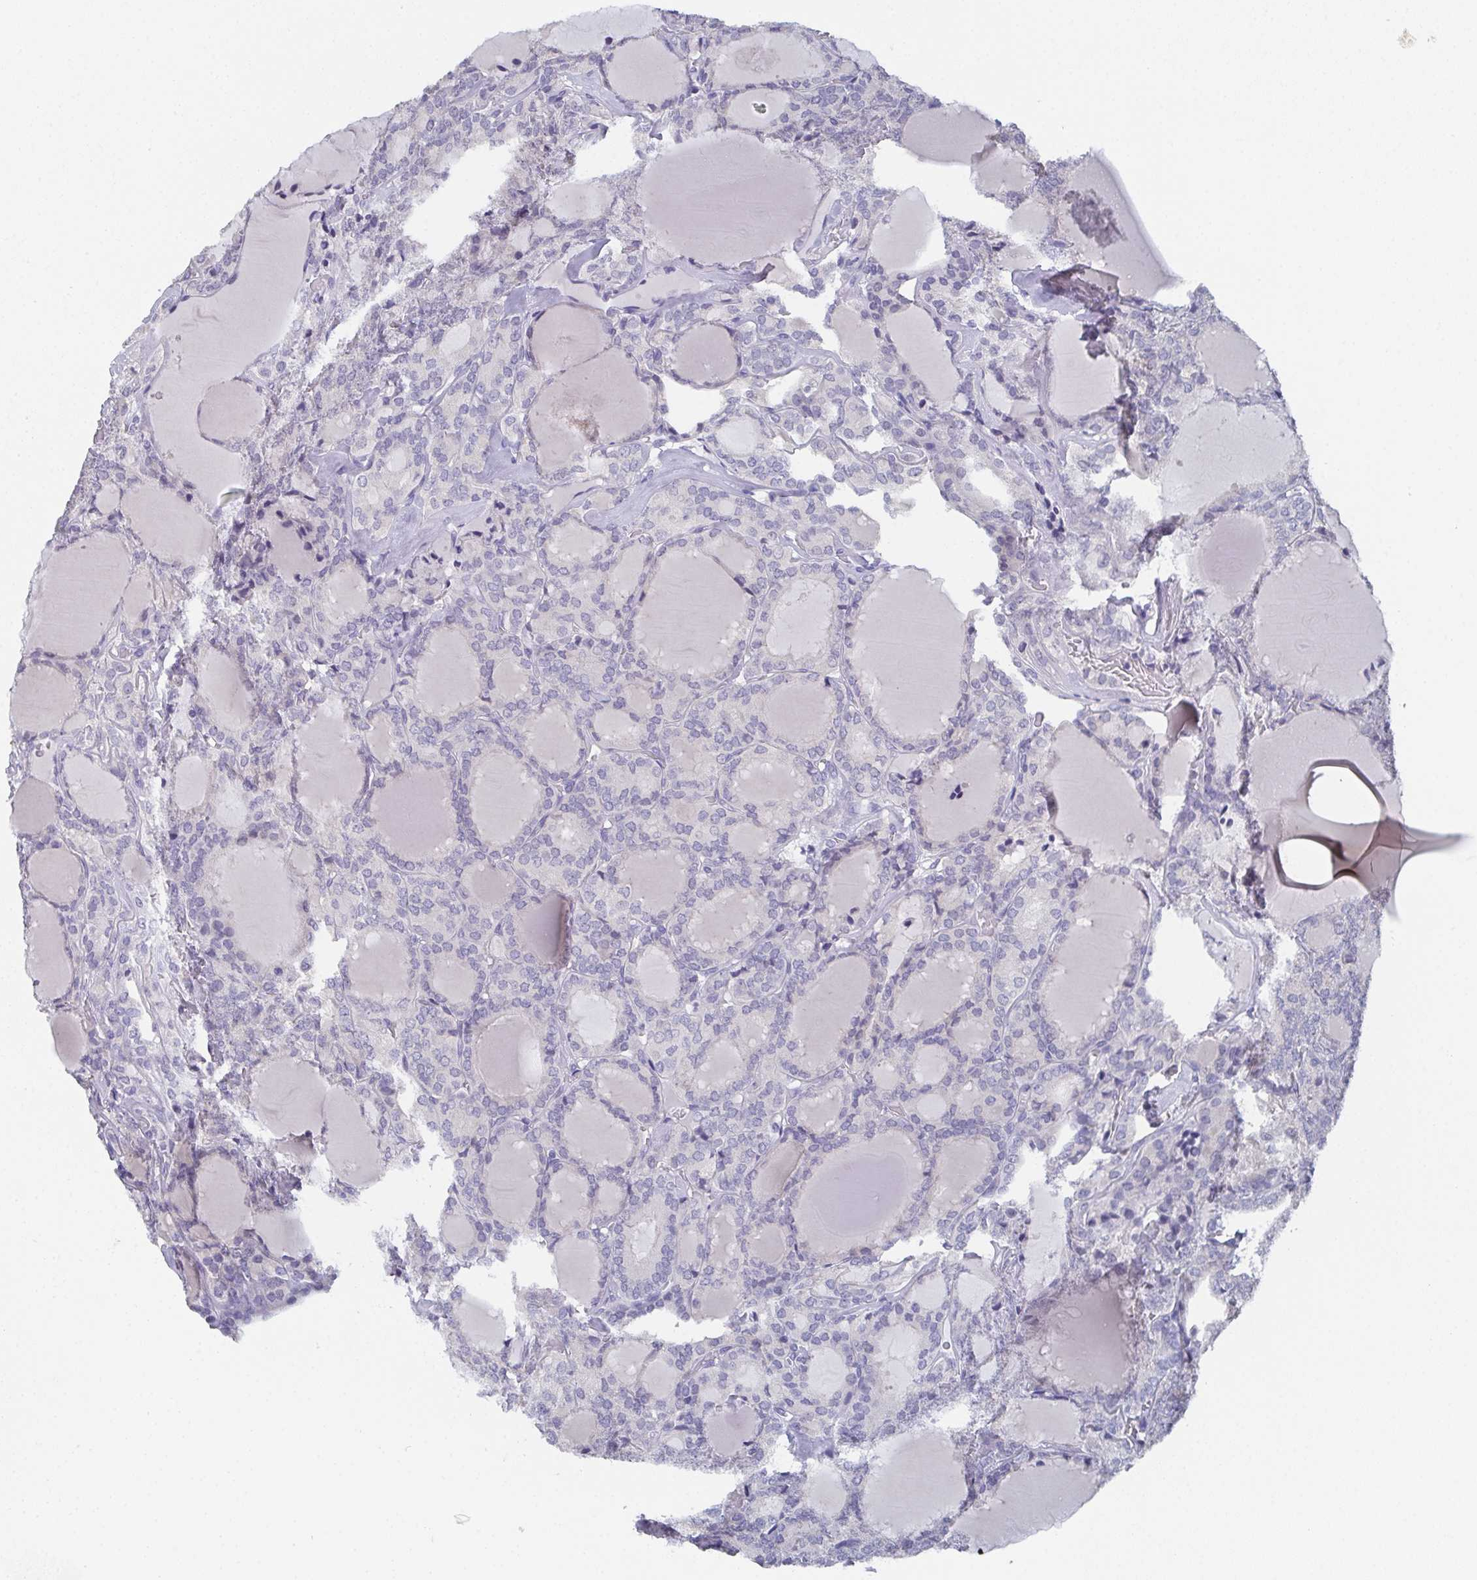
{"staining": {"intensity": "negative", "quantity": "none", "location": "none"}, "tissue": "thyroid cancer", "cell_type": "Tumor cells", "image_type": "cancer", "snomed": [{"axis": "morphology", "description": "Follicular adenoma carcinoma, NOS"}, {"axis": "topography", "description": "Thyroid gland"}], "caption": "The micrograph demonstrates no staining of tumor cells in follicular adenoma carcinoma (thyroid). (DAB (3,3'-diaminobenzidine) immunohistochemistry (IHC) with hematoxylin counter stain).", "gene": "DYDC2", "patient": {"sex": "male", "age": 74}}